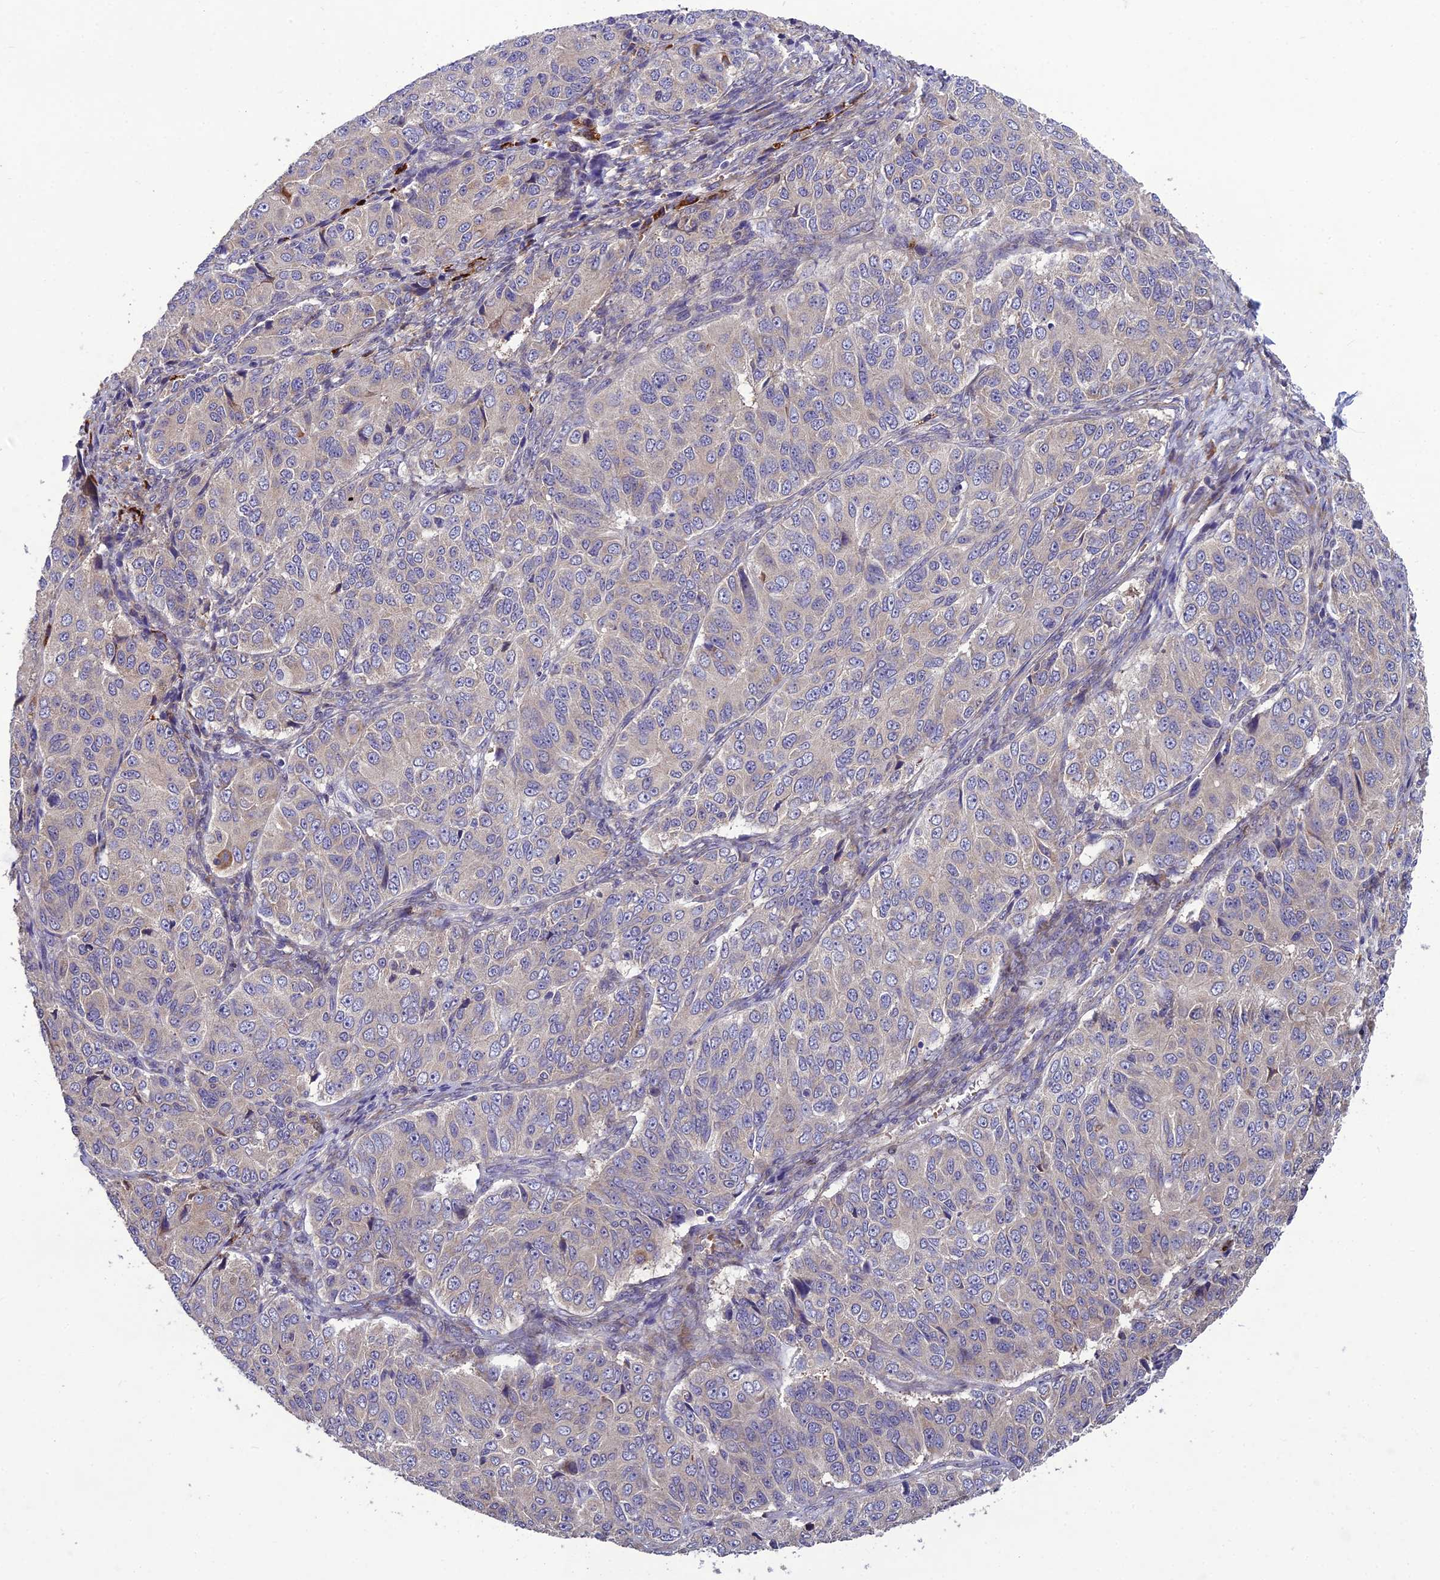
{"staining": {"intensity": "weak", "quantity": "<25%", "location": "cytoplasmic/membranous"}, "tissue": "ovarian cancer", "cell_type": "Tumor cells", "image_type": "cancer", "snomed": [{"axis": "morphology", "description": "Carcinoma, endometroid"}, {"axis": "topography", "description": "Ovary"}], "caption": "Human endometroid carcinoma (ovarian) stained for a protein using IHC demonstrates no staining in tumor cells.", "gene": "CENPL", "patient": {"sex": "female", "age": 51}}